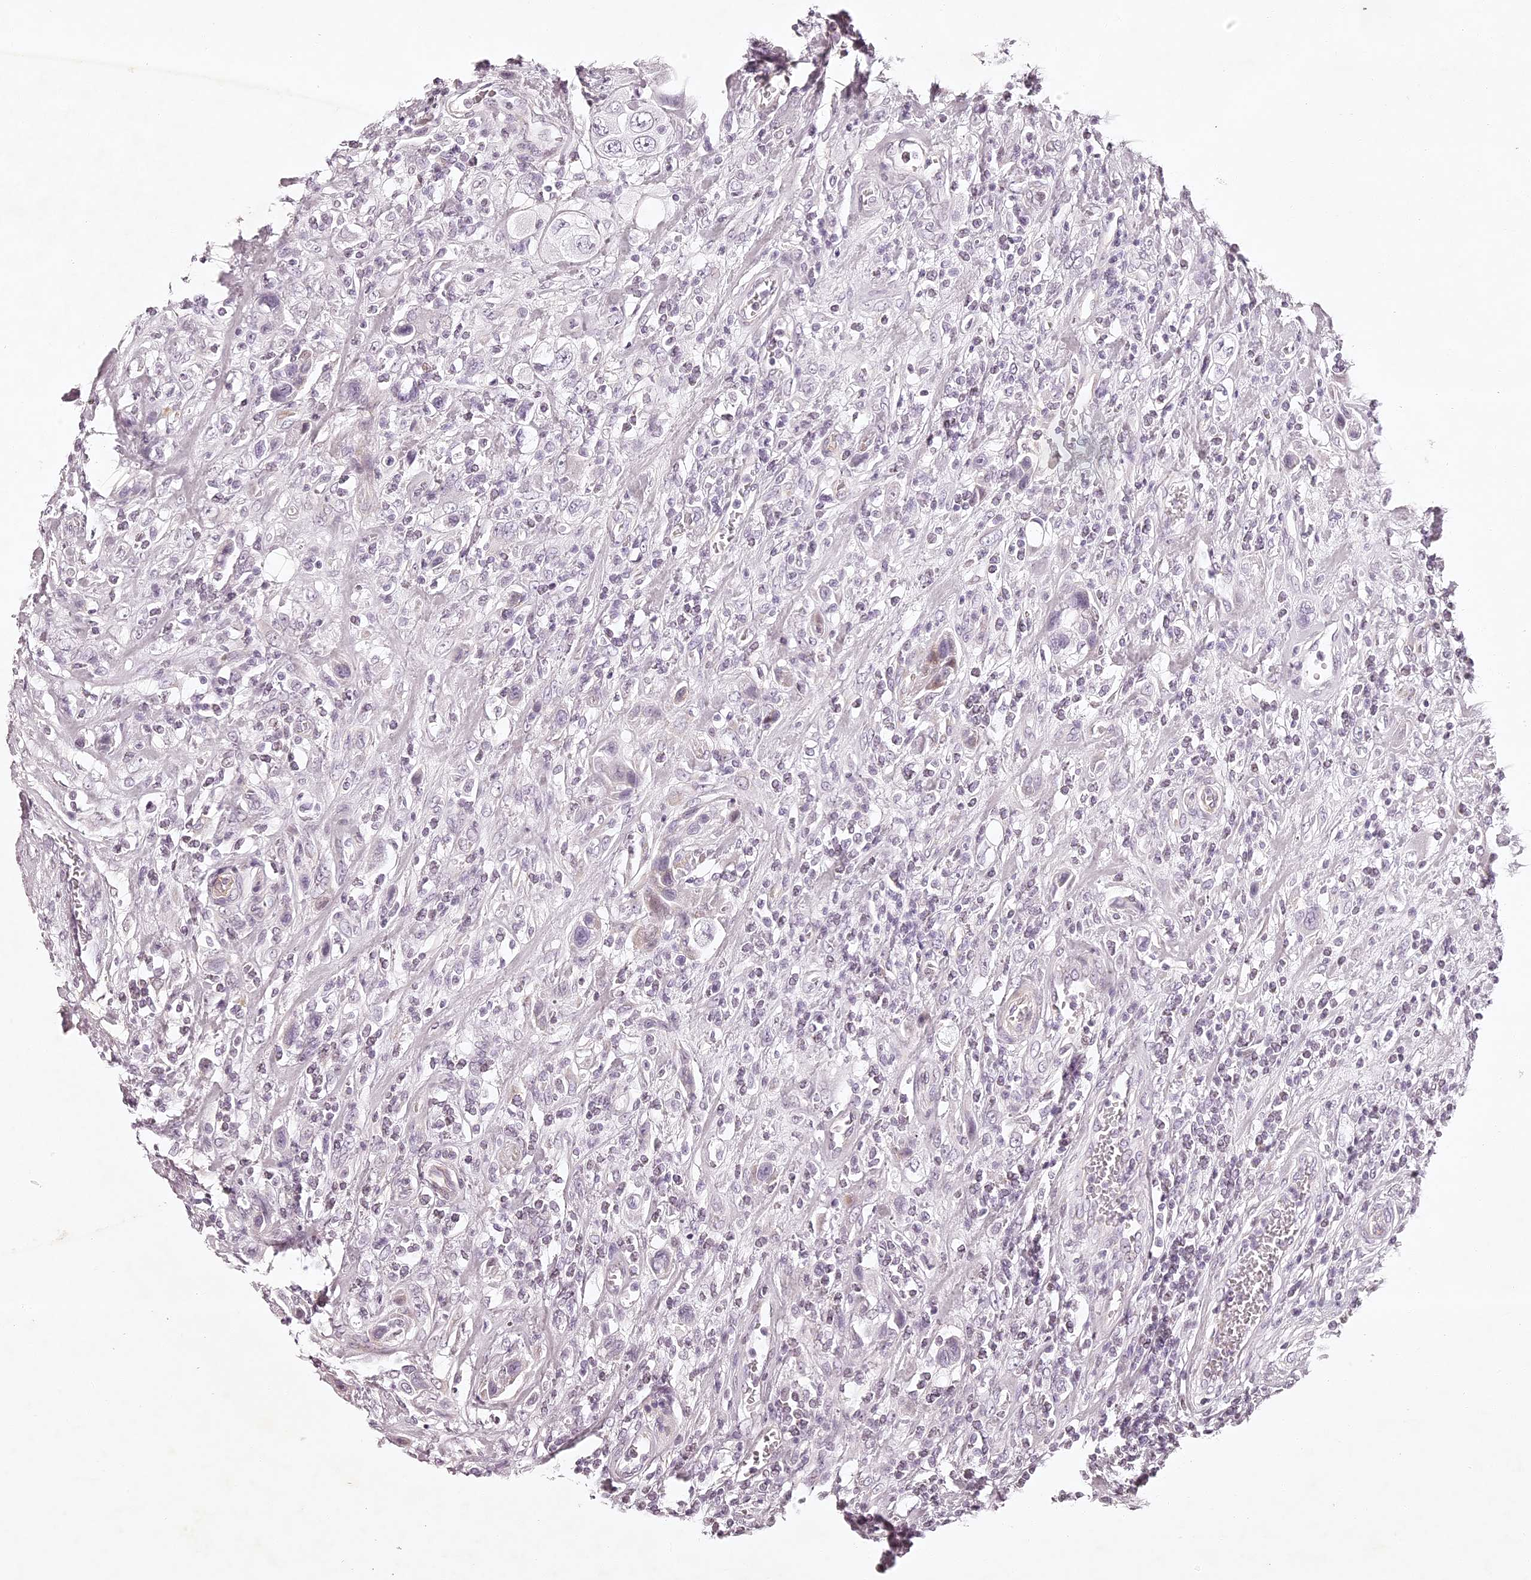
{"staining": {"intensity": "negative", "quantity": "none", "location": "none"}, "tissue": "urothelial cancer", "cell_type": "Tumor cells", "image_type": "cancer", "snomed": [{"axis": "morphology", "description": "Urothelial carcinoma, High grade"}, {"axis": "topography", "description": "Urinary bladder"}], "caption": "Immunohistochemistry image of human urothelial cancer stained for a protein (brown), which reveals no positivity in tumor cells.", "gene": "ELAPOR1", "patient": {"sex": "male", "age": 50}}